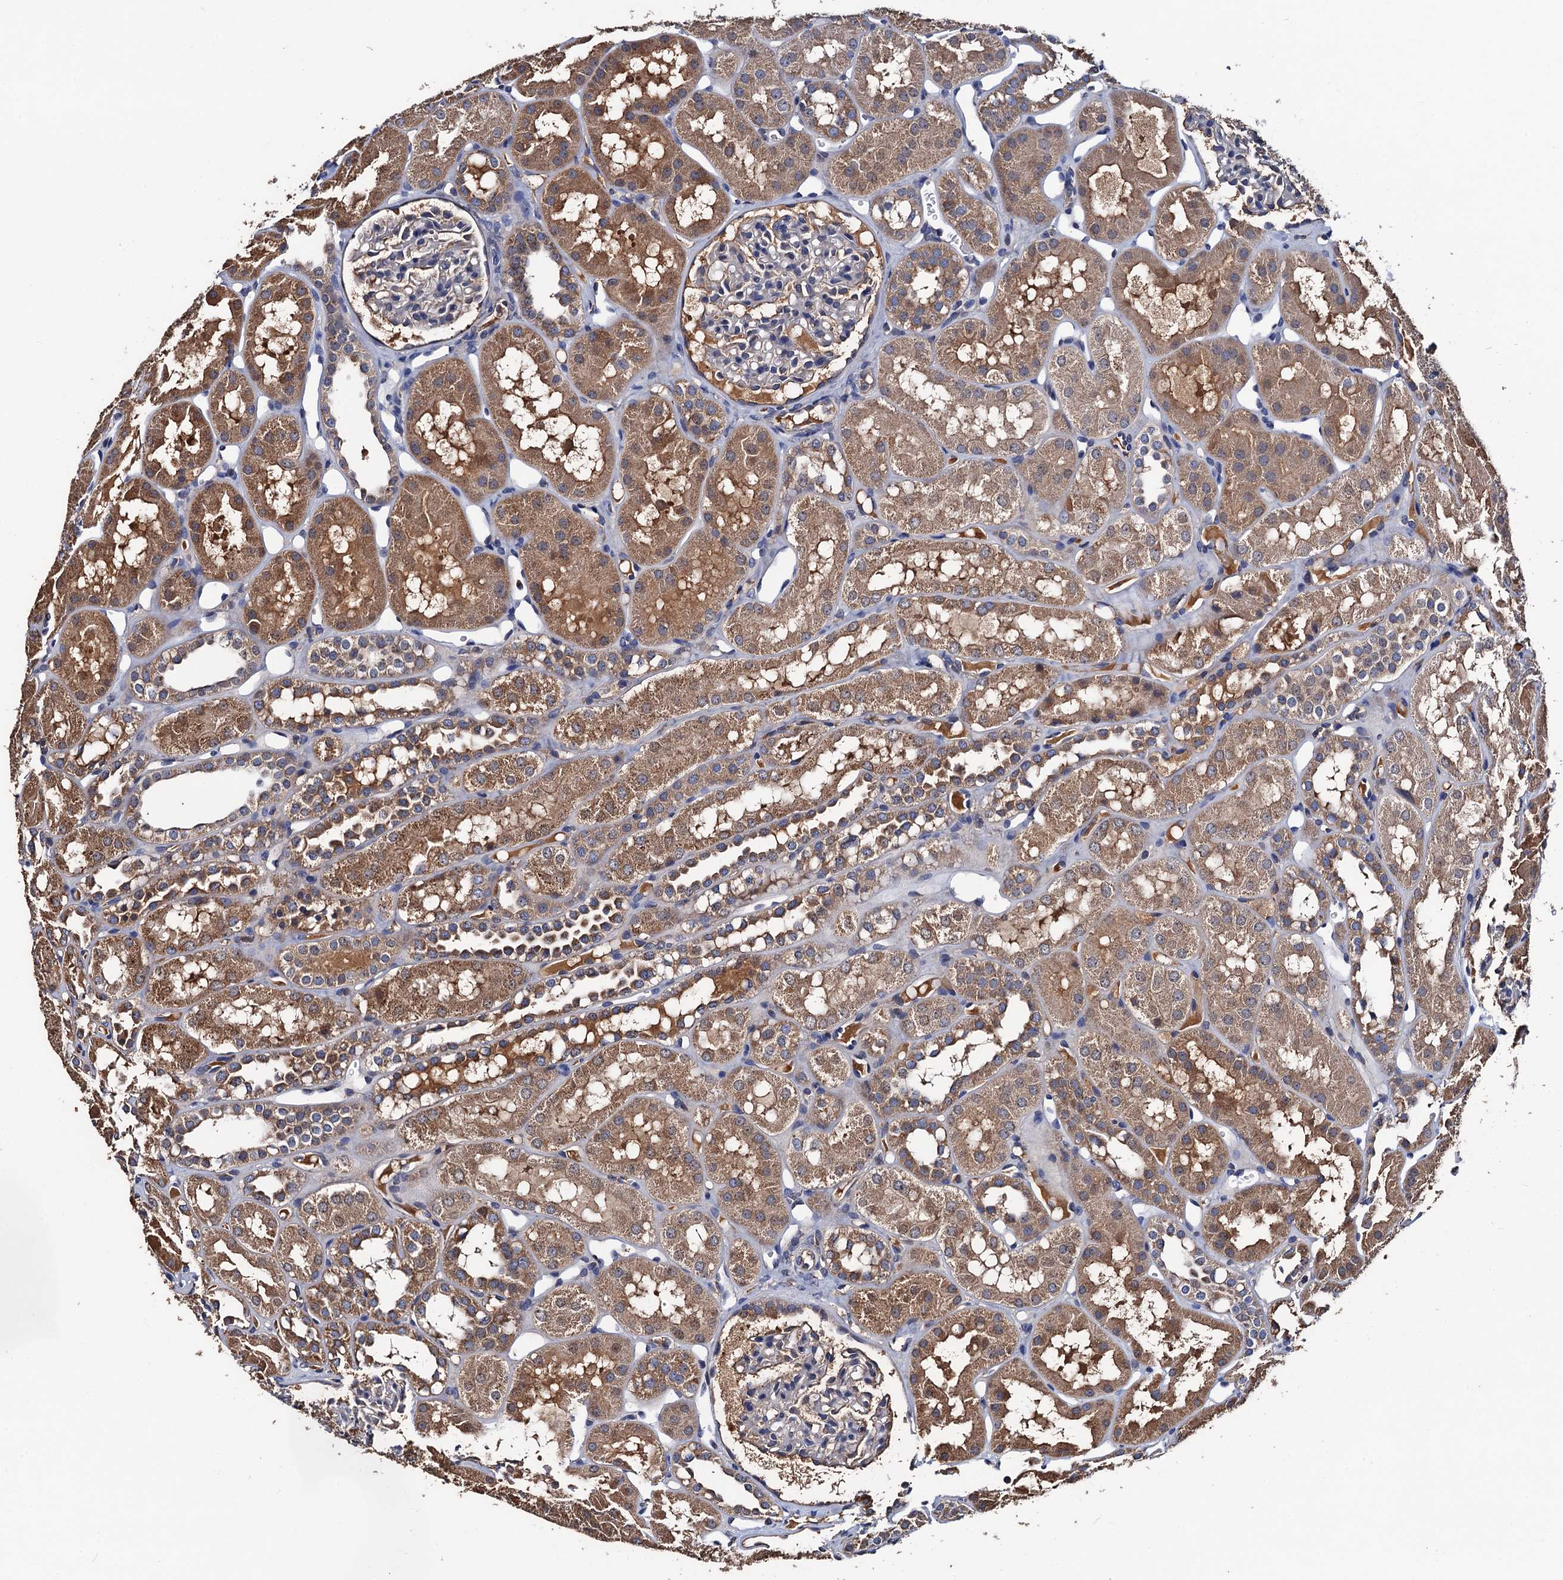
{"staining": {"intensity": "weak", "quantity": "<25%", "location": "cytoplasmic/membranous"}, "tissue": "kidney", "cell_type": "Cells in glomeruli", "image_type": "normal", "snomed": [{"axis": "morphology", "description": "Normal tissue, NOS"}, {"axis": "topography", "description": "Kidney"}], "caption": "This image is of normal kidney stained with immunohistochemistry to label a protein in brown with the nuclei are counter-stained blue. There is no positivity in cells in glomeruli.", "gene": "RGS11", "patient": {"sex": "male", "age": 16}}